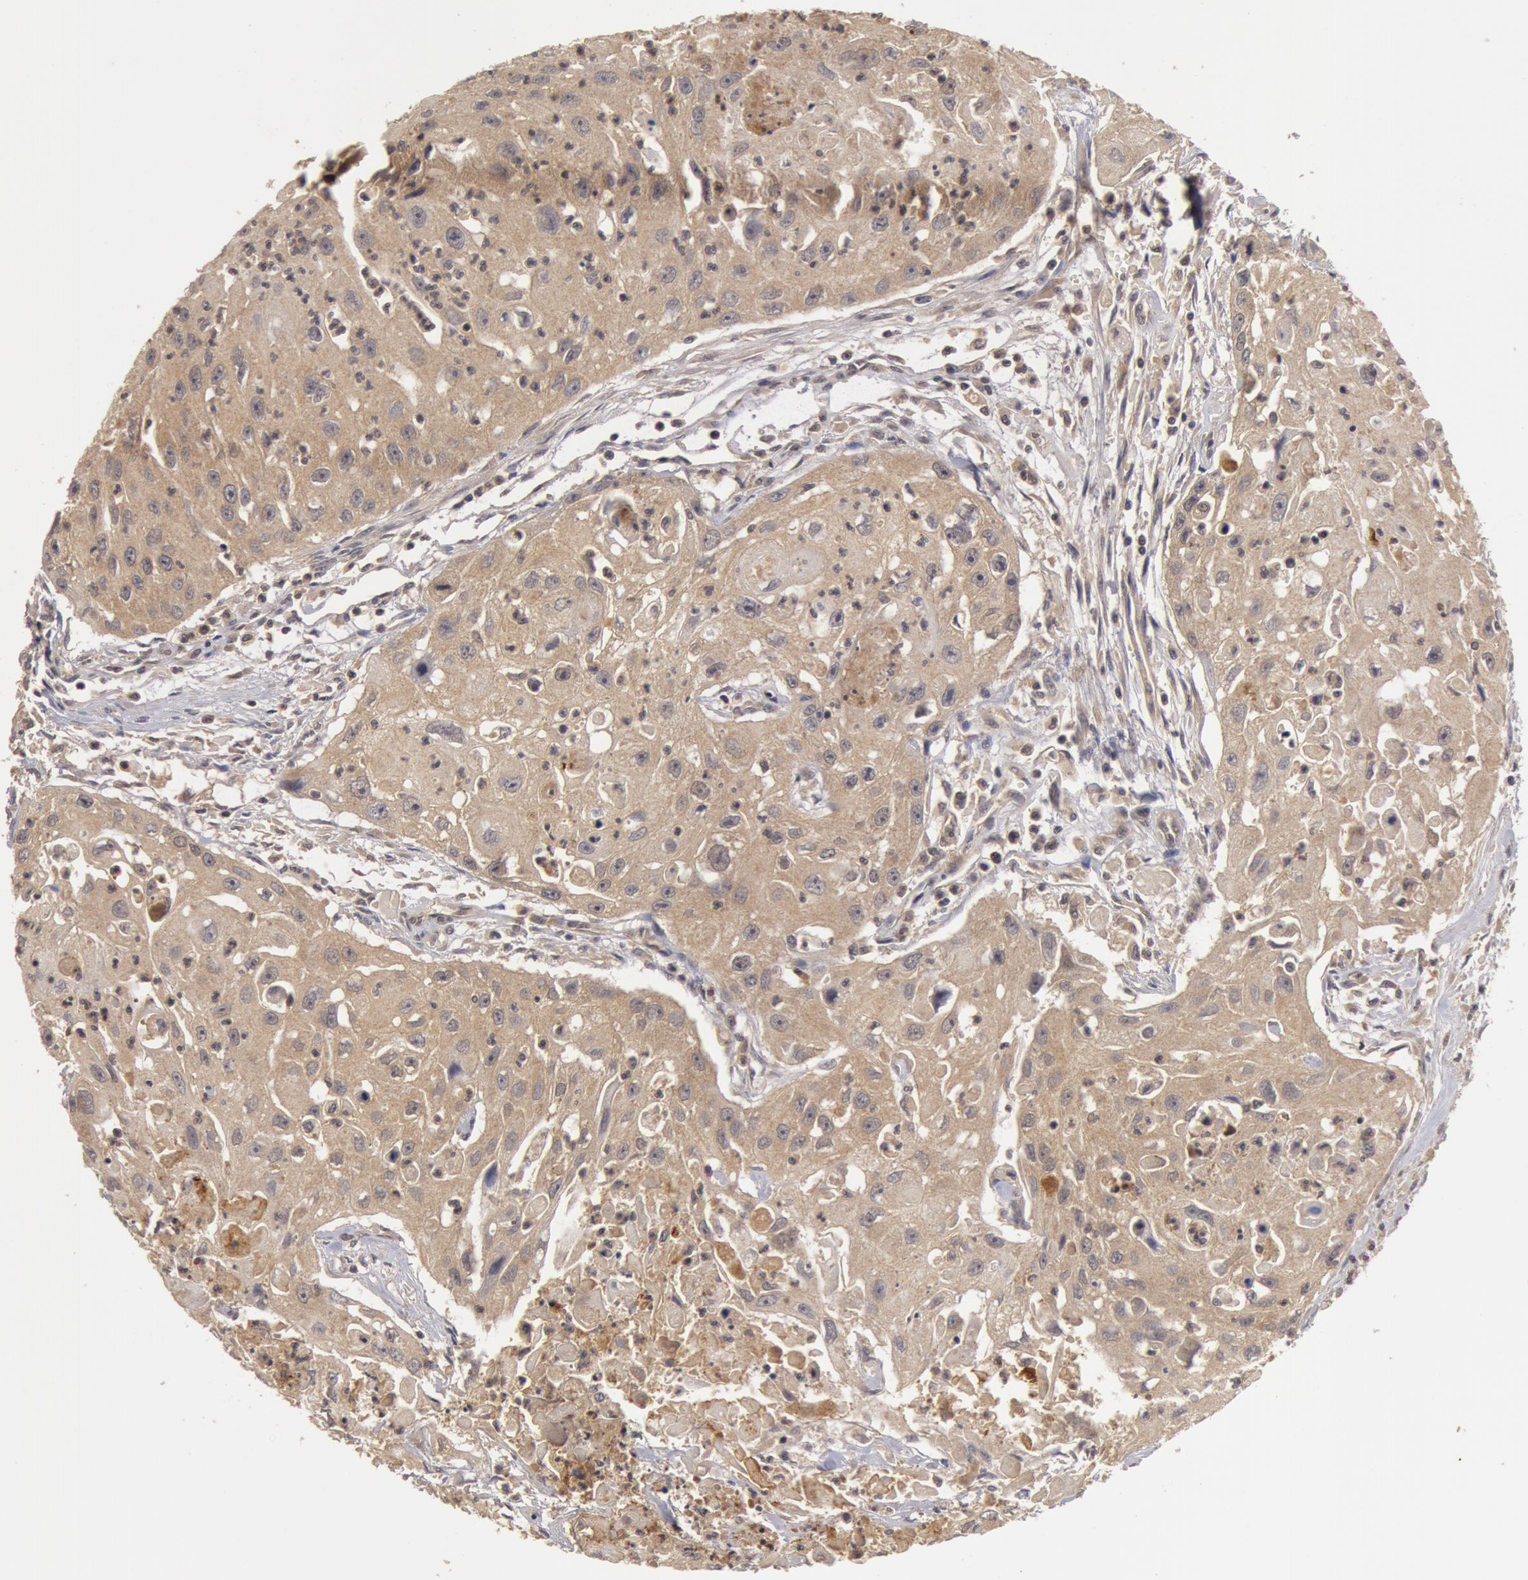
{"staining": {"intensity": "weak", "quantity": ">75%", "location": "cytoplasmic/membranous"}, "tissue": "head and neck cancer", "cell_type": "Tumor cells", "image_type": "cancer", "snomed": [{"axis": "morphology", "description": "Squamous cell carcinoma, NOS"}, {"axis": "topography", "description": "Head-Neck"}], "caption": "The photomicrograph shows staining of head and neck cancer, revealing weak cytoplasmic/membranous protein positivity (brown color) within tumor cells.", "gene": "BCHE", "patient": {"sex": "male", "age": 64}}